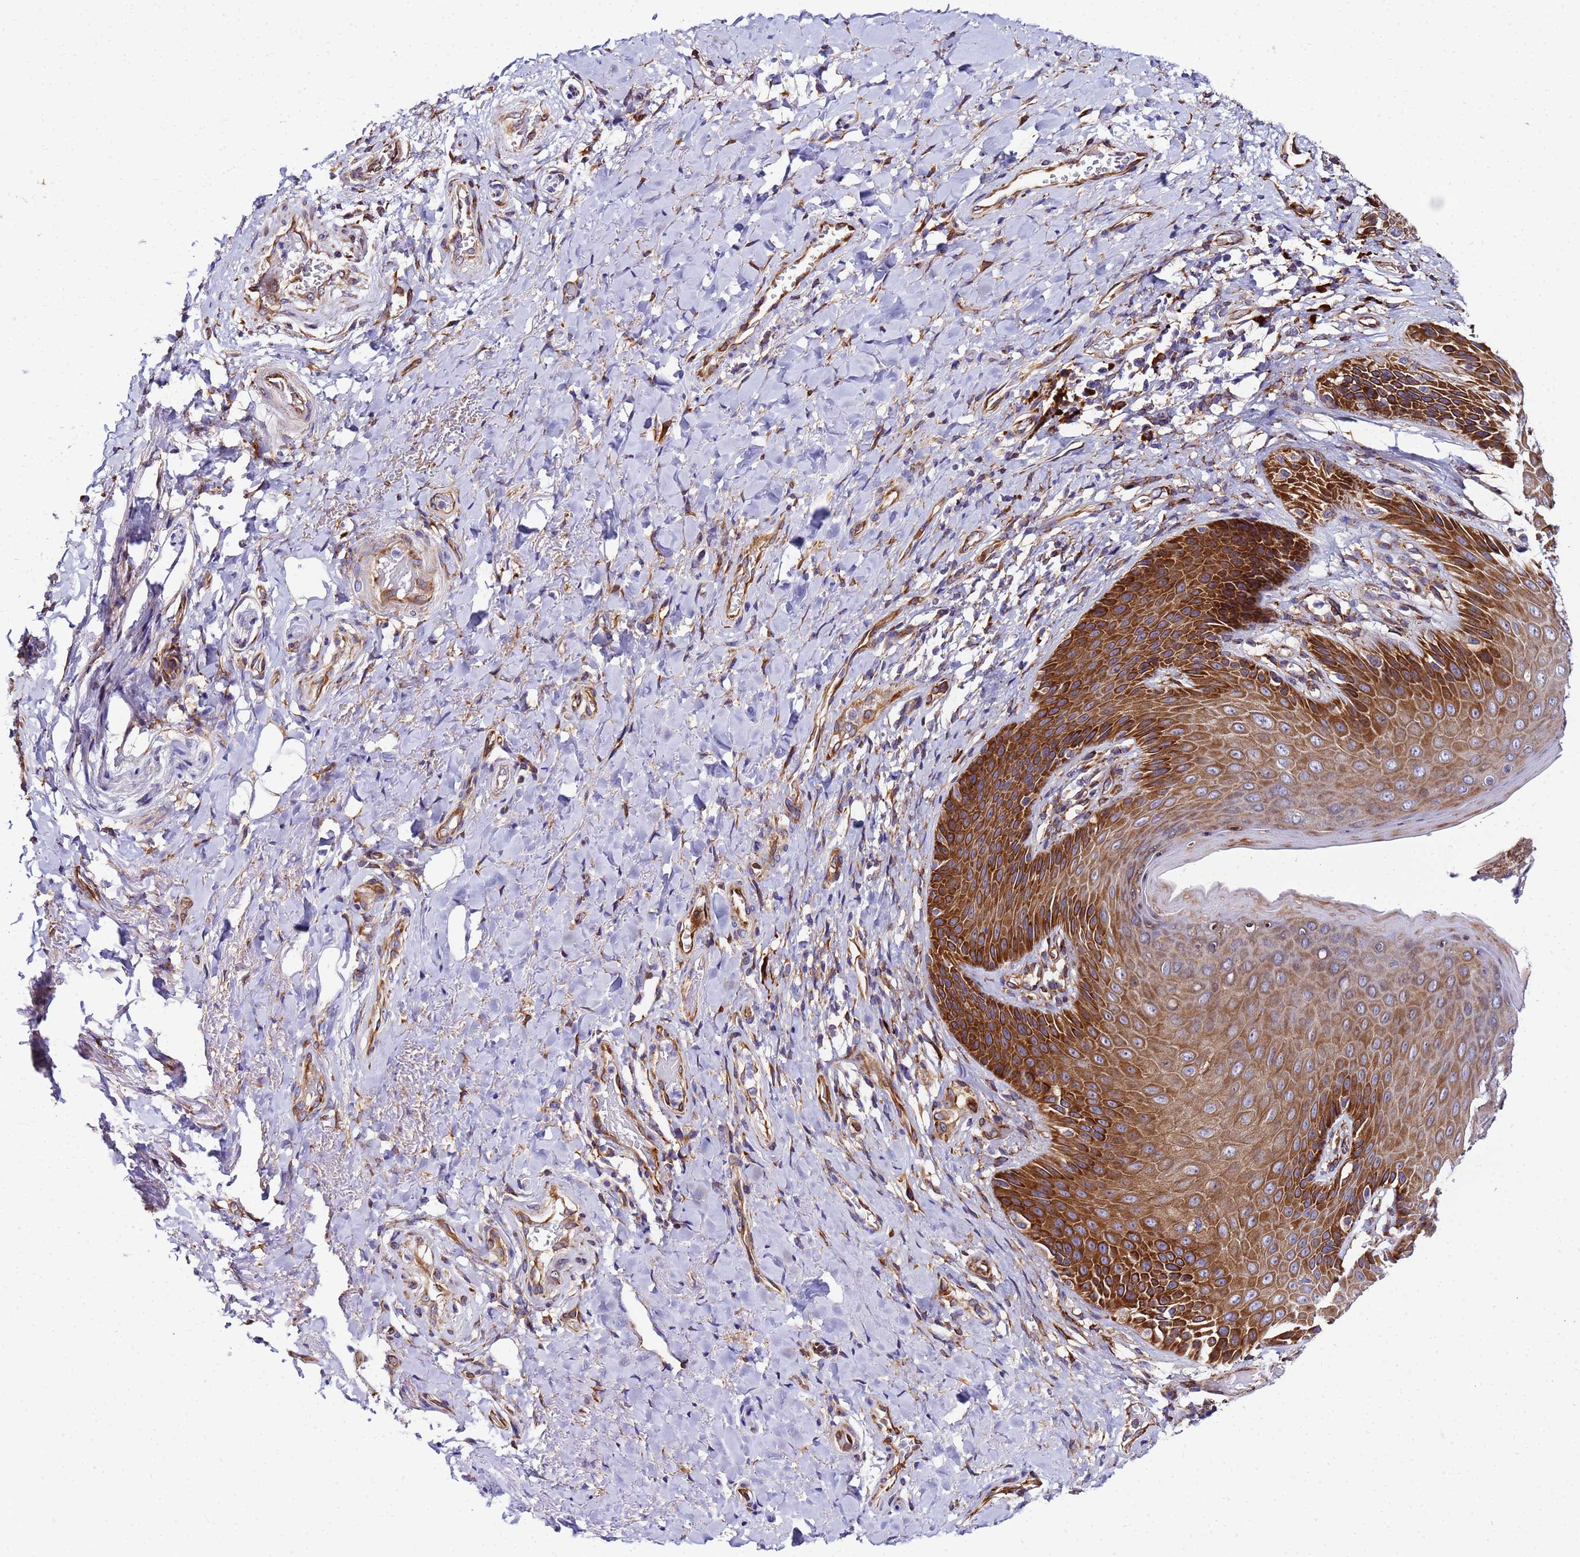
{"staining": {"intensity": "strong", "quantity": ">75%", "location": "cytoplasmic/membranous"}, "tissue": "skin", "cell_type": "Epidermal cells", "image_type": "normal", "snomed": [{"axis": "morphology", "description": "Normal tissue, NOS"}, {"axis": "topography", "description": "Anal"}], "caption": "Immunohistochemical staining of benign skin reveals strong cytoplasmic/membranous protein expression in approximately >75% of epidermal cells.", "gene": "POM121C", "patient": {"sex": "female", "age": 89}}